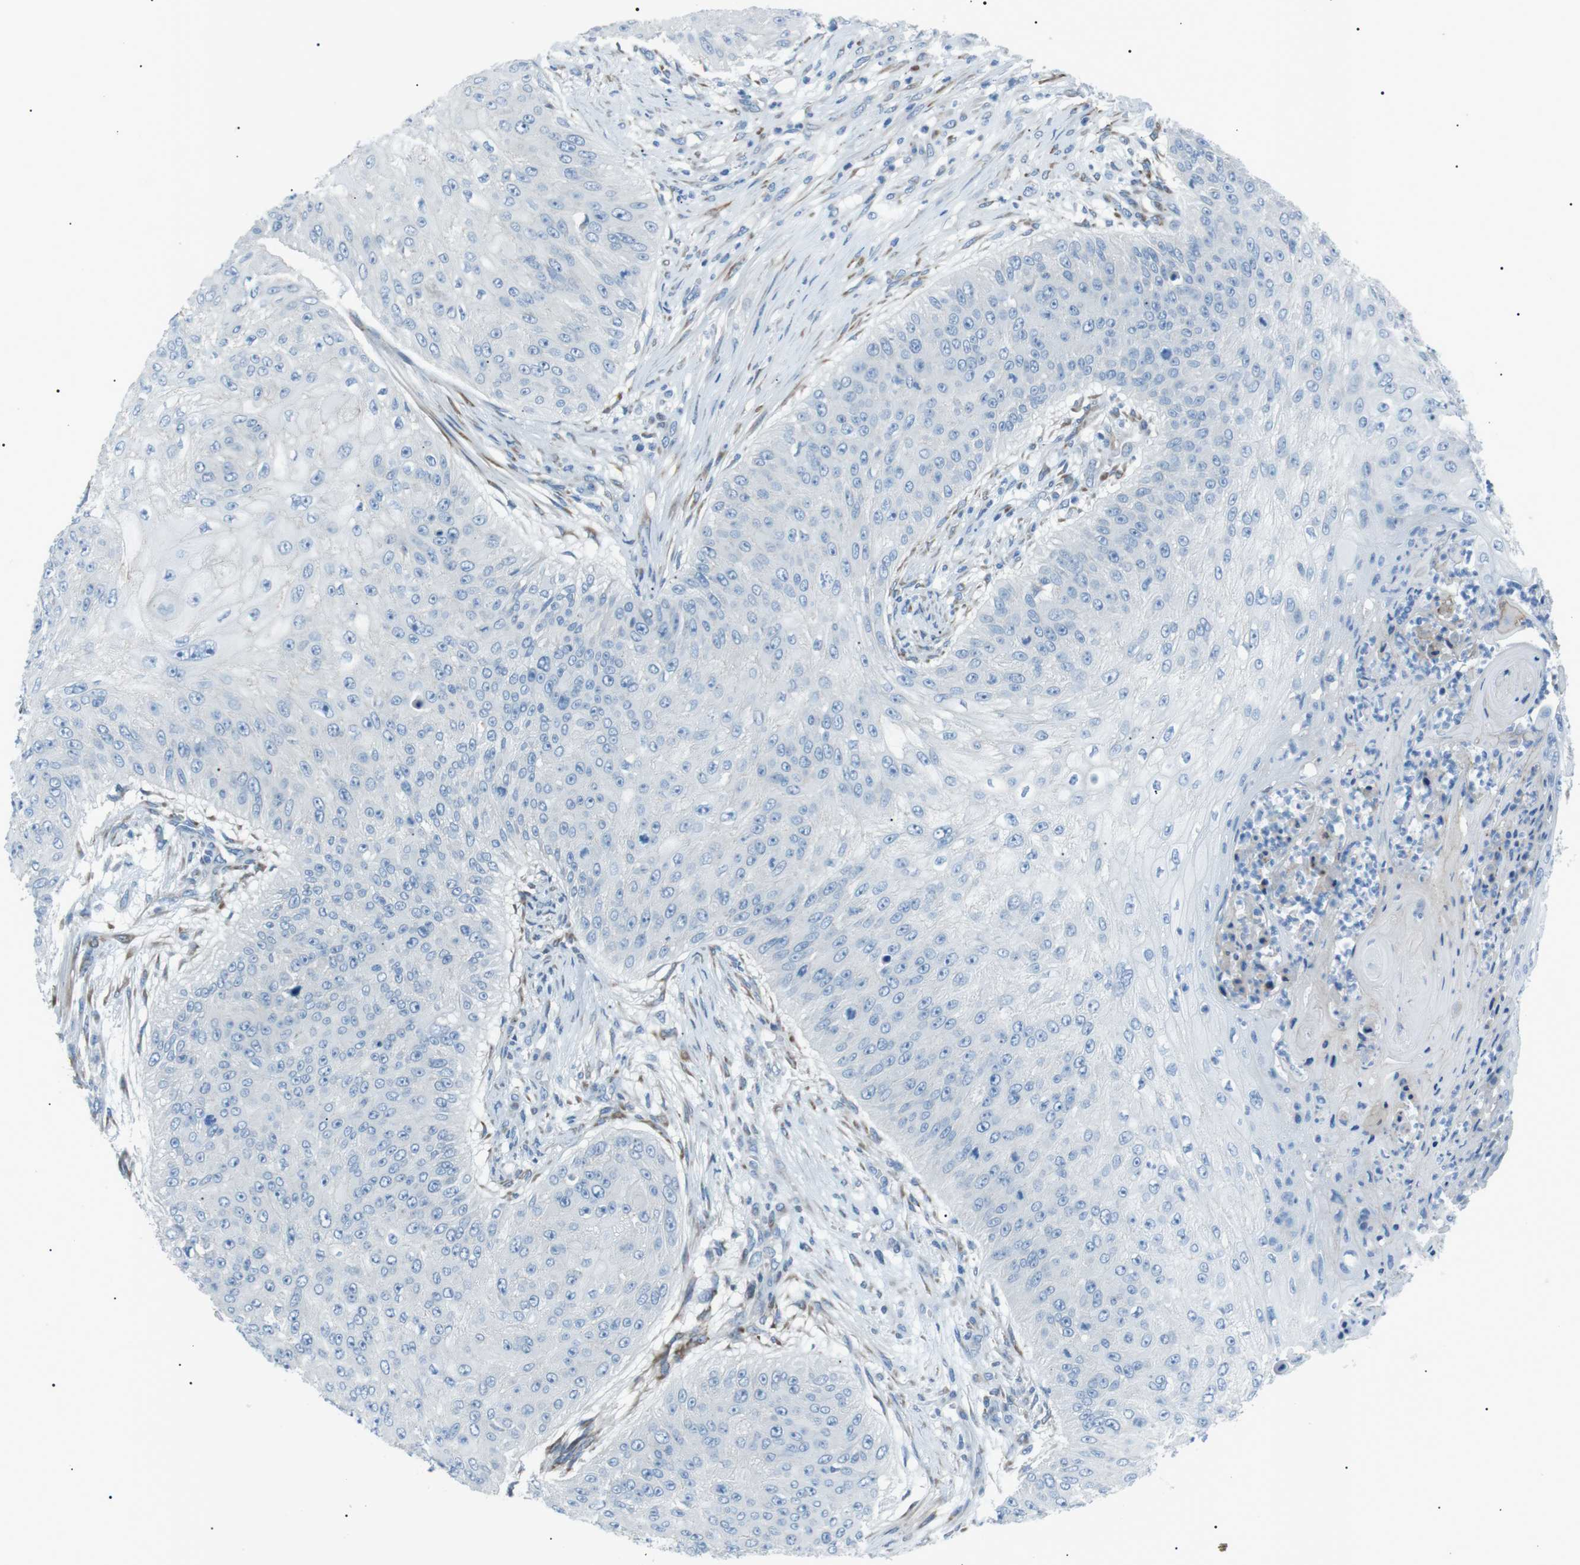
{"staining": {"intensity": "negative", "quantity": "none", "location": "none"}, "tissue": "skin cancer", "cell_type": "Tumor cells", "image_type": "cancer", "snomed": [{"axis": "morphology", "description": "Squamous cell carcinoma, NOS"}, {"axis": "topography", "description": "Skin"}], "caption": "Immunohistochemistry of skin cancer exhibits no positivity in tumor cells.", "gene": "MTARC2", "patient": {"sex": "female", "age": 80}}